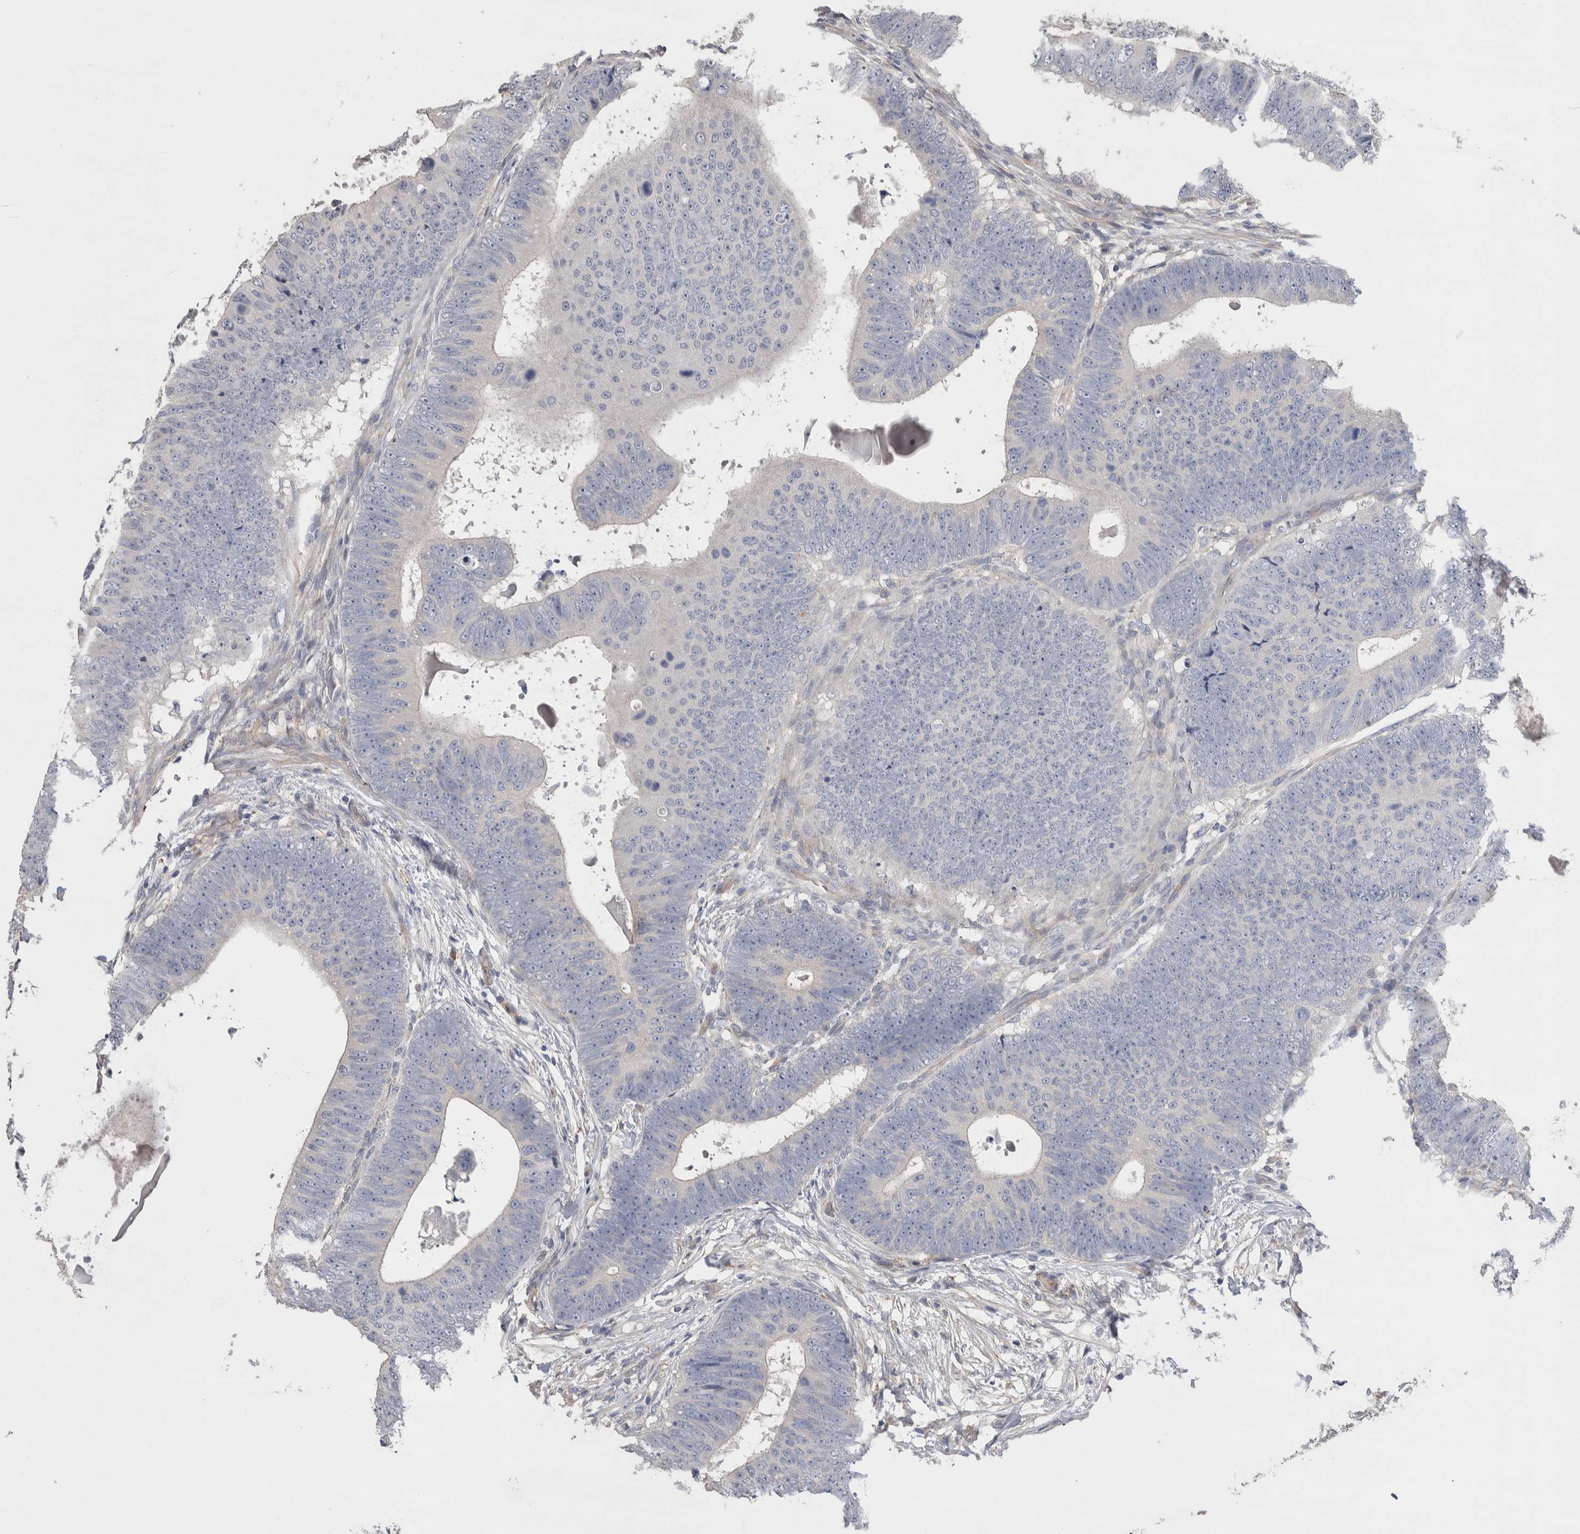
{"staining": {"intensity": "negative", "quantity": "none", "location": "none"}, "tissue": "colorectal cancer", "cell_type": "Tumor cells", "image_type": "cancer", "snomed": [{"axis": "morphology", "description": "Adenocarcinoma, NOS"}, {"axis": "topography", "description": "Colon"}], "caption": "Tumor cells are negative for protein expression in human colorectal cancer (adenocarcinoma). (IHC, brightfield microscopy, high magnification).", "gene": "GCNA", "patient": {"sex": "male", "age": 56}}